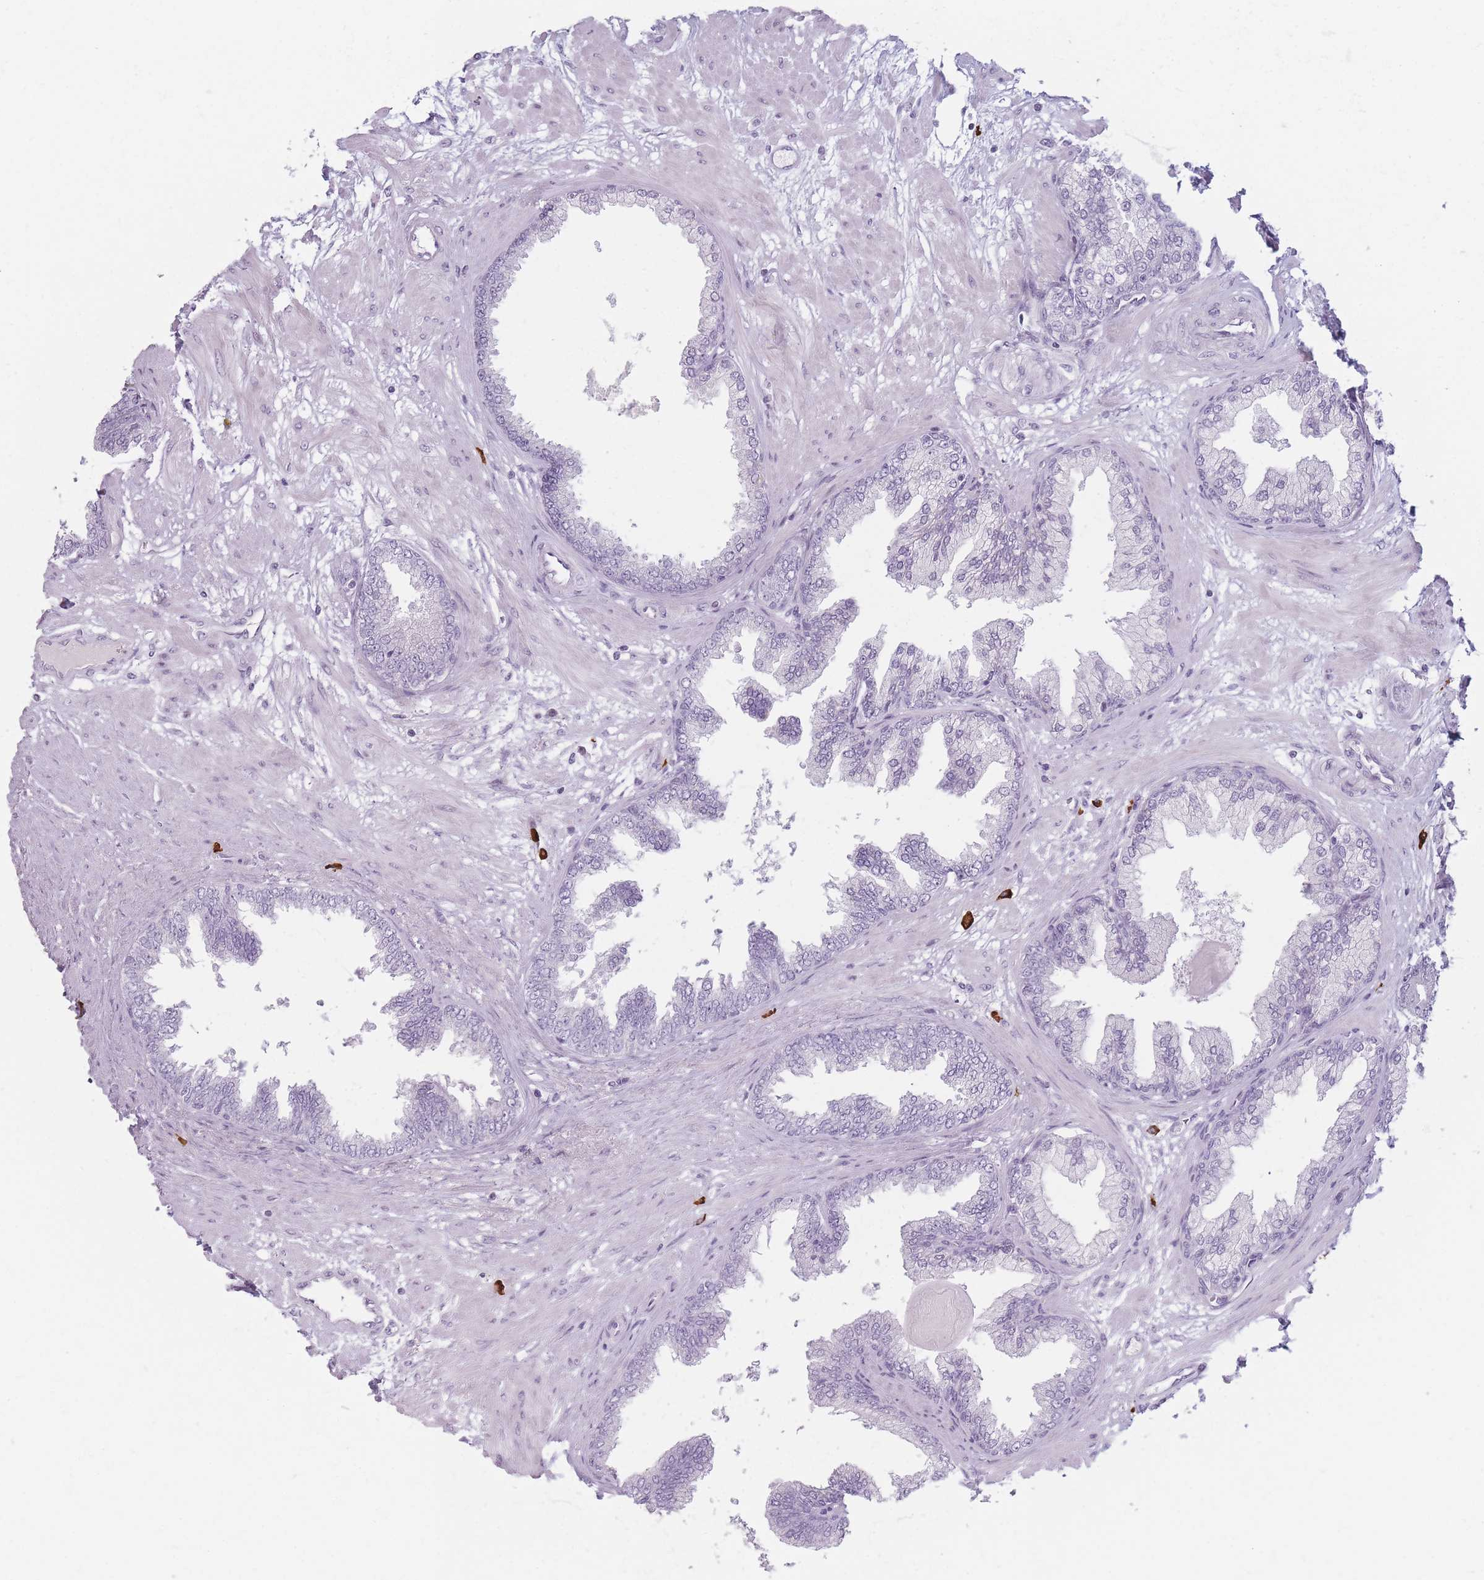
{"staining": {"intensity": "negative", "quantity": "none", "location": "none"}, "tissue": "prostate cancer", "cell_type": "Tumor cells", "image_type": "cancer", "snomed": [{"axis": "morphology", "description": "Adenocarcinoma, Low grade"}, {"axis": "topography", "description": "Prostate"}], "caption": "Immunohistochemistry photomicrograph of neoplastic tissue: human prostate adenocarcinoma (low-grade) stained with DAB (3,3'-diaminobenzidine) demonstrates no significant protein positivity in tumor cells. (Brightfield microscopy of DAB (3,3'-diaminobenzidine) immunohistochemistry at high magnification).", "gene": "PLEKHG2", "patient": {"sex": "male", "age": 64}}